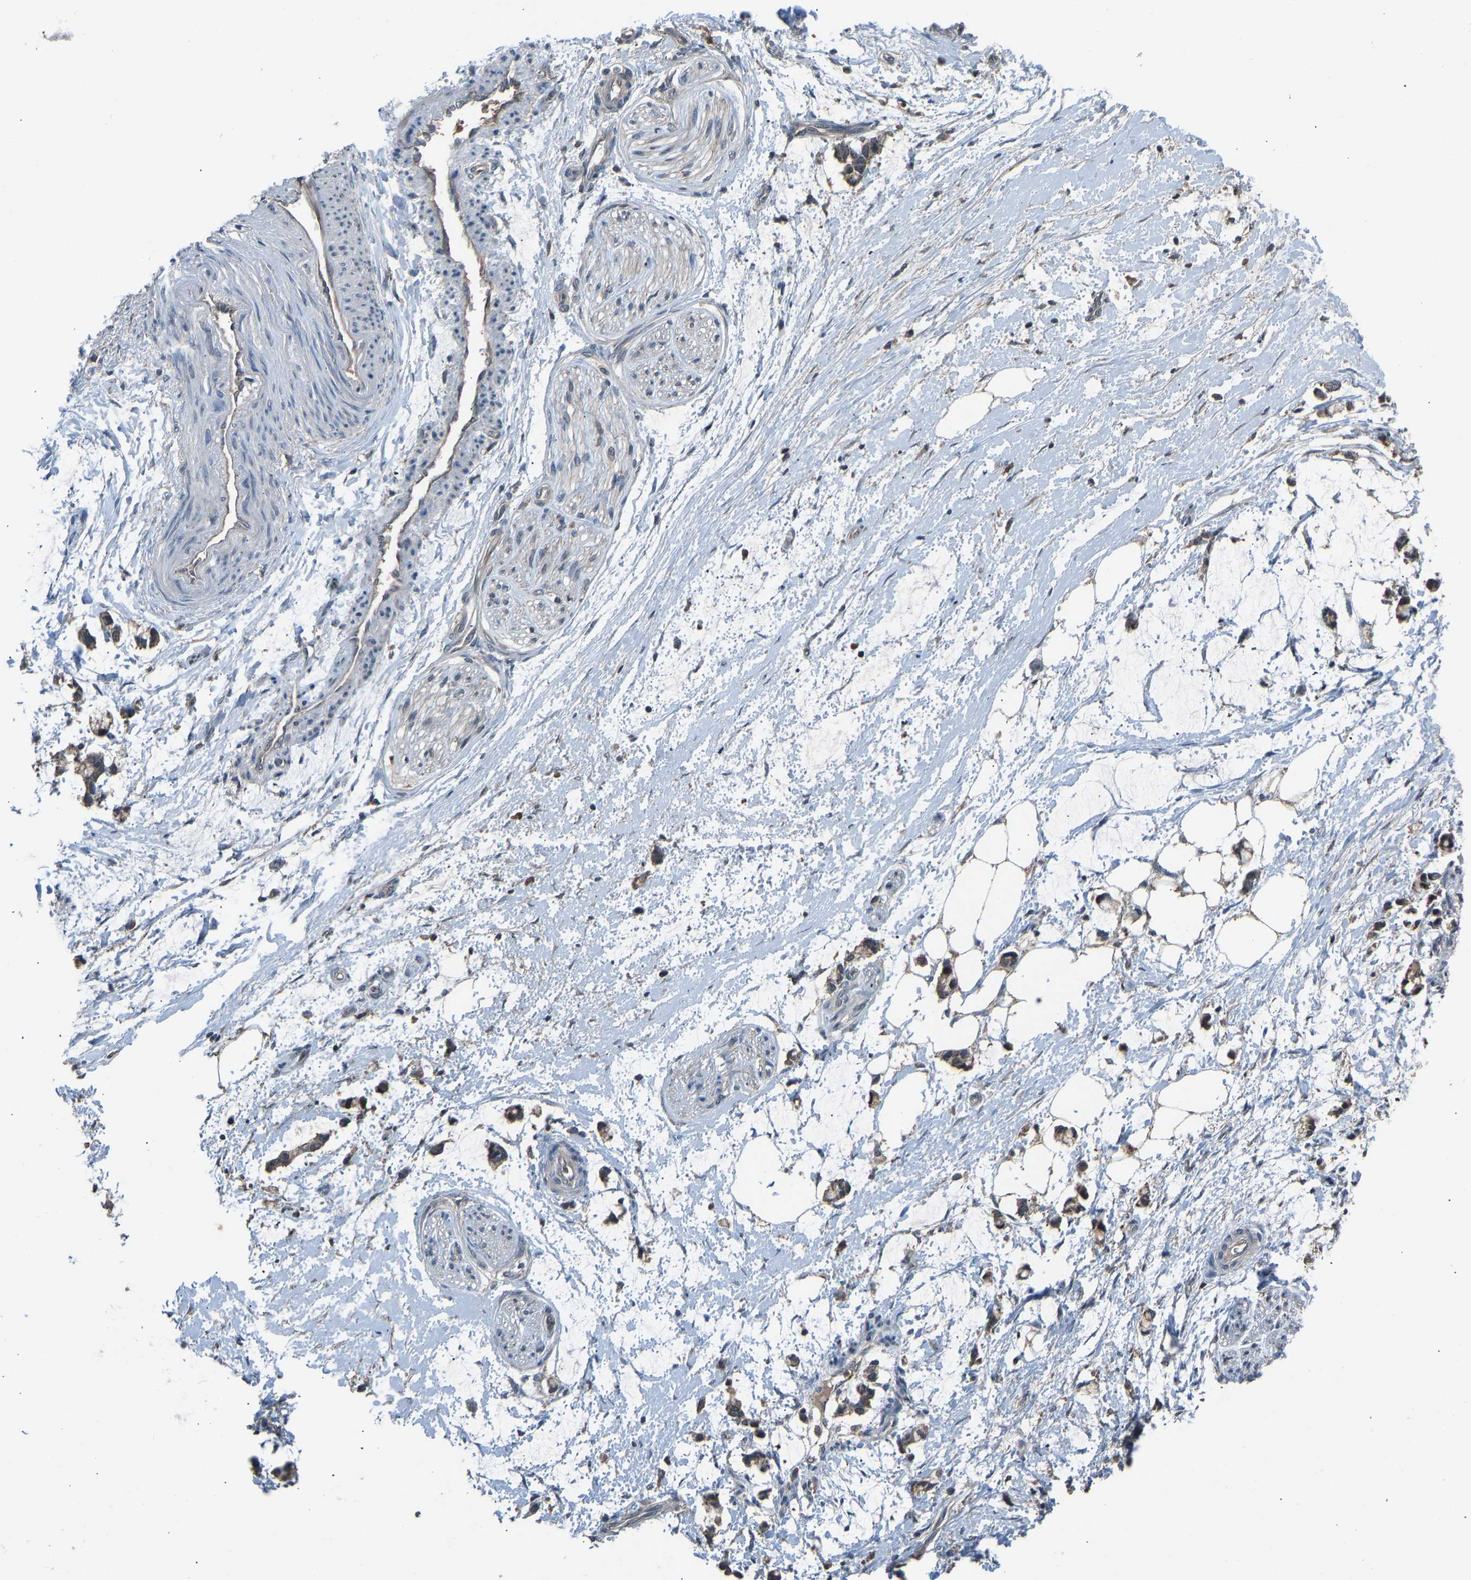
{"staining": {"intensity": "moderate", "quantity": ">75%", "location": "cytoplasmic/membranous"}, "tissue": "adipose tissue", "cell_type": "Adipocytes", "image_type": "normal", "snomed": [{"axis": "morphology", "description": "Normal tissue, NOS"}, {"axis": "morphology", "description": "Adenocarcinoma, NOS"}, {"axis": "topography", "description": "Colon"}, {"axis": "topography", "description": "Peripheral nerve tissue"}], "caption": "Approximately >75% of adipocytes in normal adipose tissue show moderate cytoplasmic/membranous protein expression as visualized by brown immunohistochemical staining.", "gene": "SLC43A1", "patient": {"sex": "male", "age": 14}}